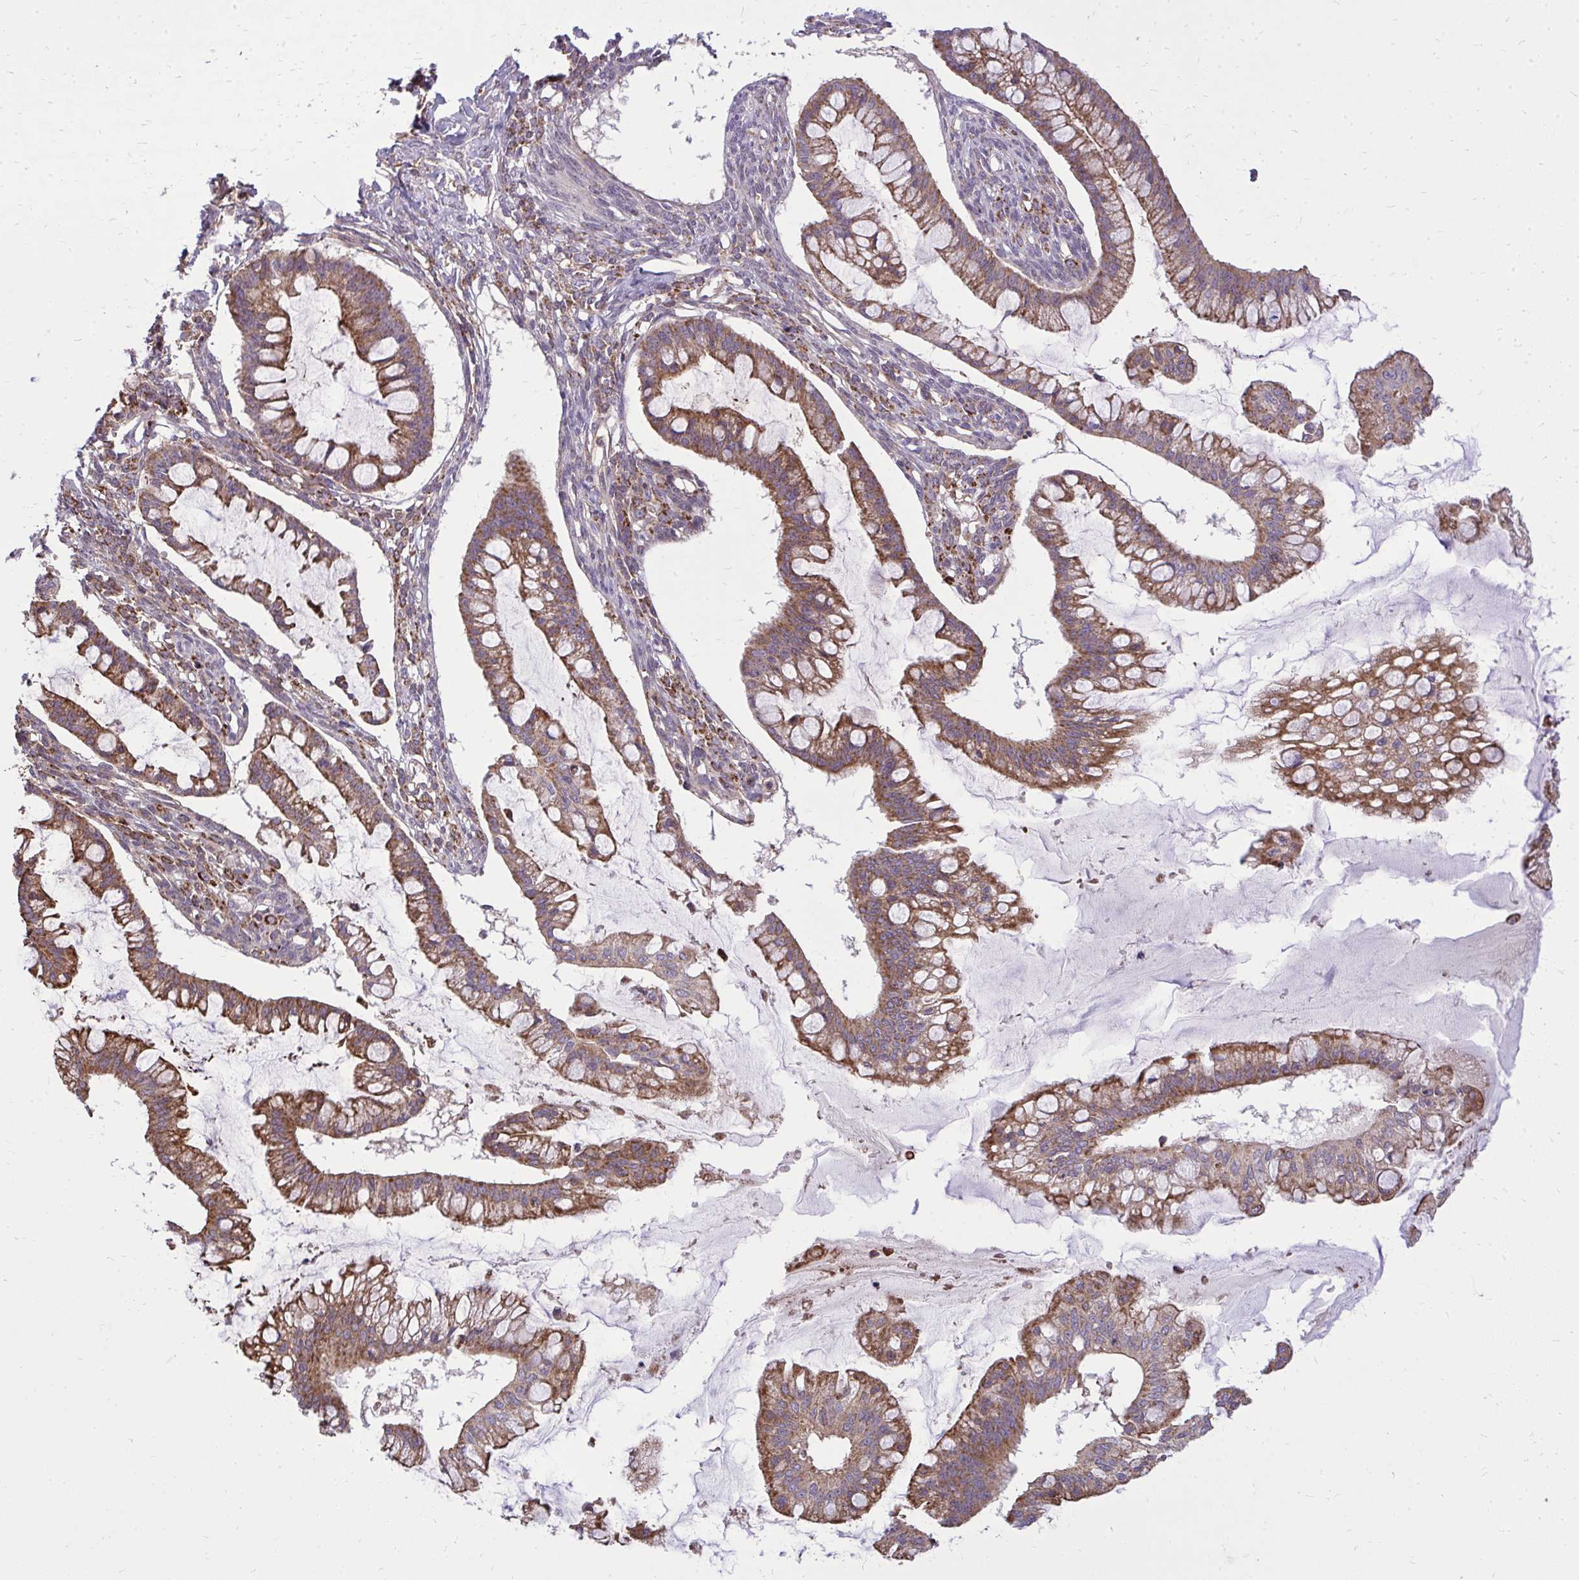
{"staining": {"intensity": "moderate", "quantity": ">75%", "location": "cytoplasmic/membranous"}, "tissue": "ovarian cancer", "cell_type": "Tumor cells", "image_type": "cancer", "snomed": [{"axis": "morphology", "description": "Cystadenocarcinoma, mucinous, NOS"}, {"axis": "topography", "description": "Ovary"}], "caption": "Tumor cells display medium levels of moderate cytoplasmic/membranous expression in approximately >75% of cells in human mucinous cystadenocarcinoma (ovarian).", "gene": "SLC7A5", "patient": {"sex": "female", "age": 73}}